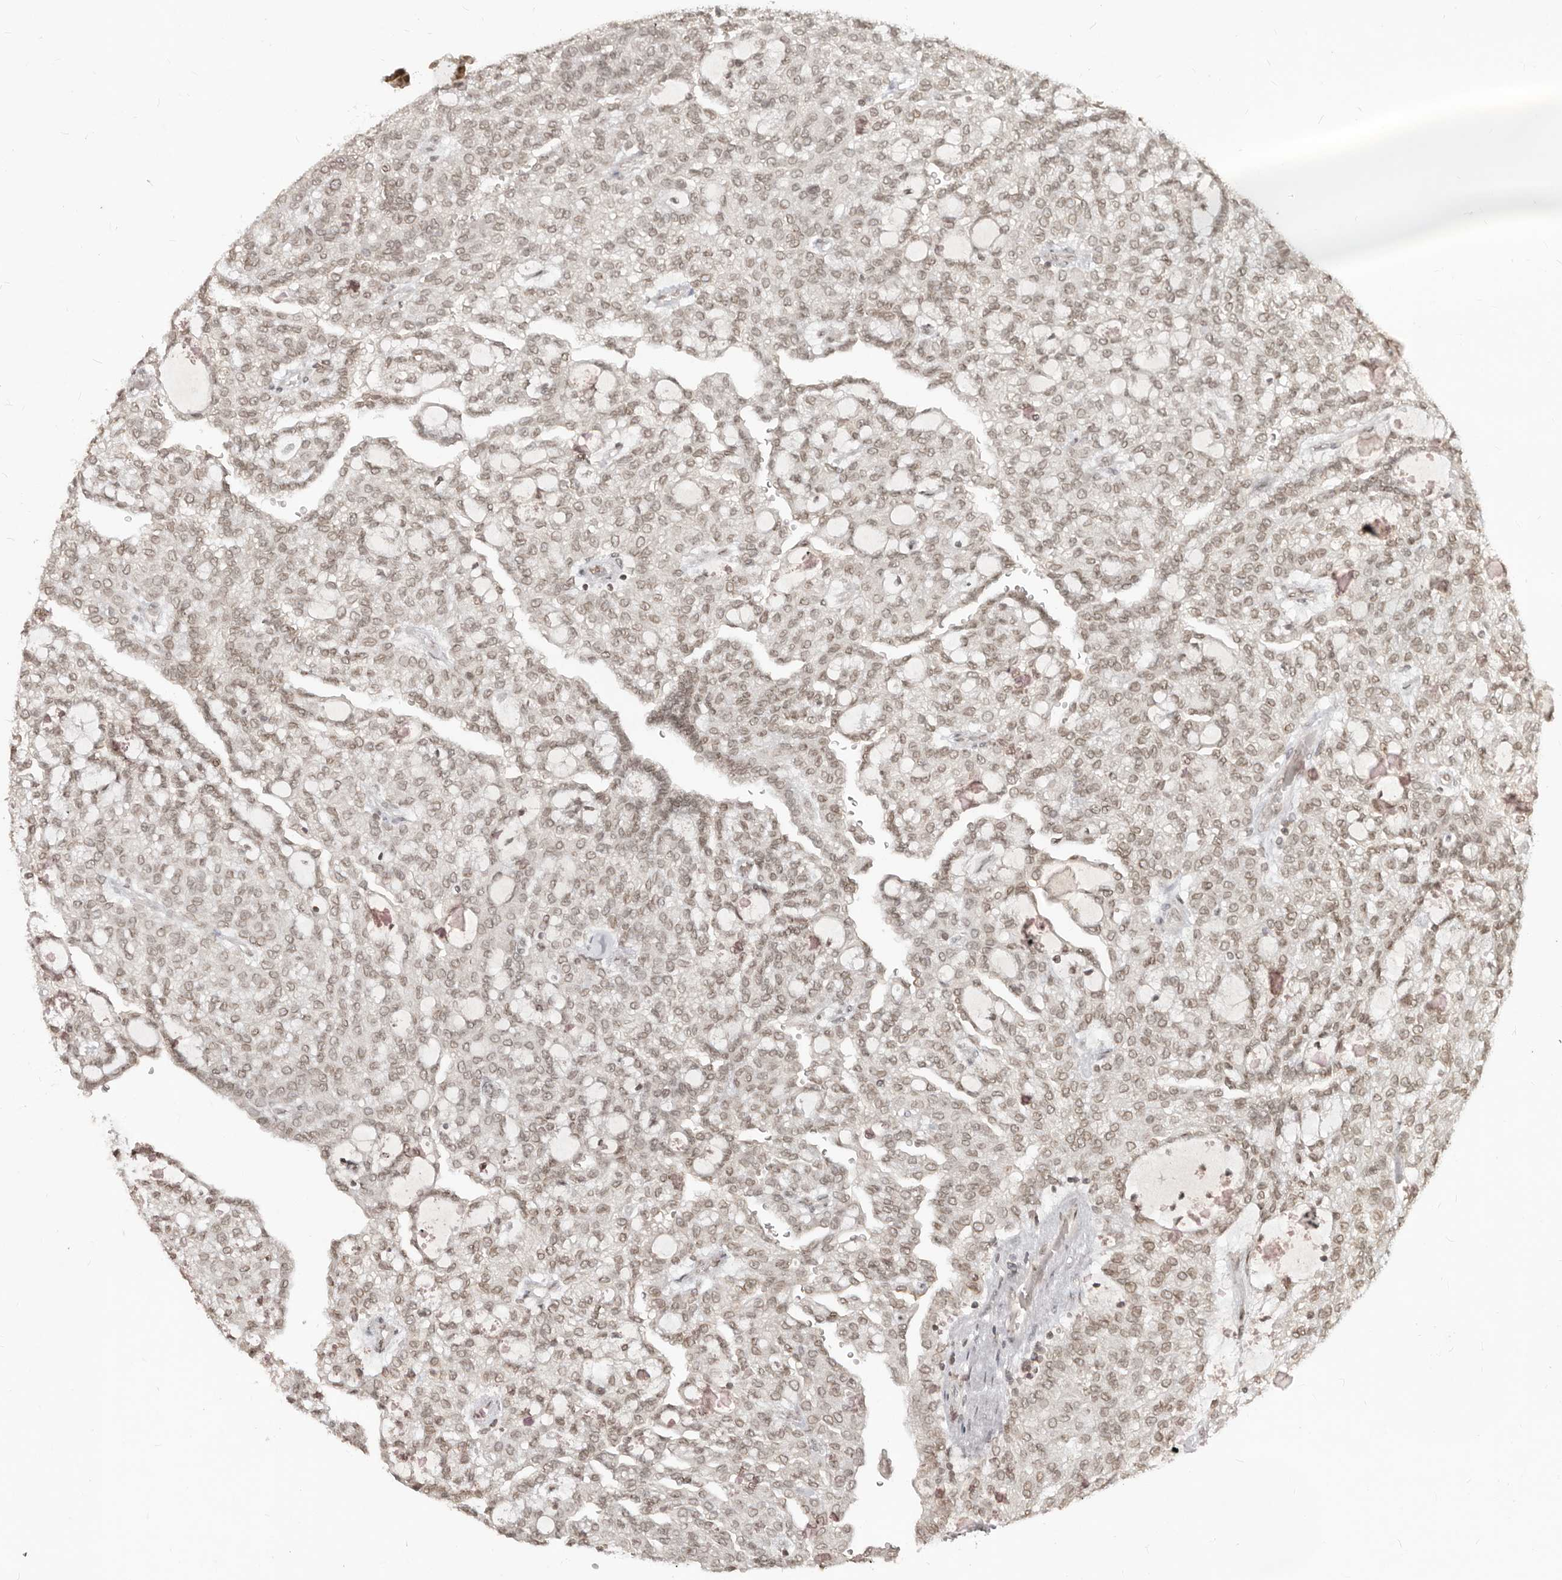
{"staining": {"intensity": "moderate", "quantity": ">75%", "location": "cytoplasmic/membranous,nuclear"}, "tissue": "renal cancer", "cell_type": "Tumor cells", "image_type": "cancer", "snomed": [{"axis": "morphology", "description": "Adenocarcinoma, NOS"}, {"axis": "topography", "description": "Kidney"}], "caption": "This is an image of IHC staining of renal adenocarcinoma, which shows moderate positivity in the cytoplasmic/membranous and nuclear of tumor cells.", "gene": "NUP153", "patient": {"sex": "male", "age": 63}}